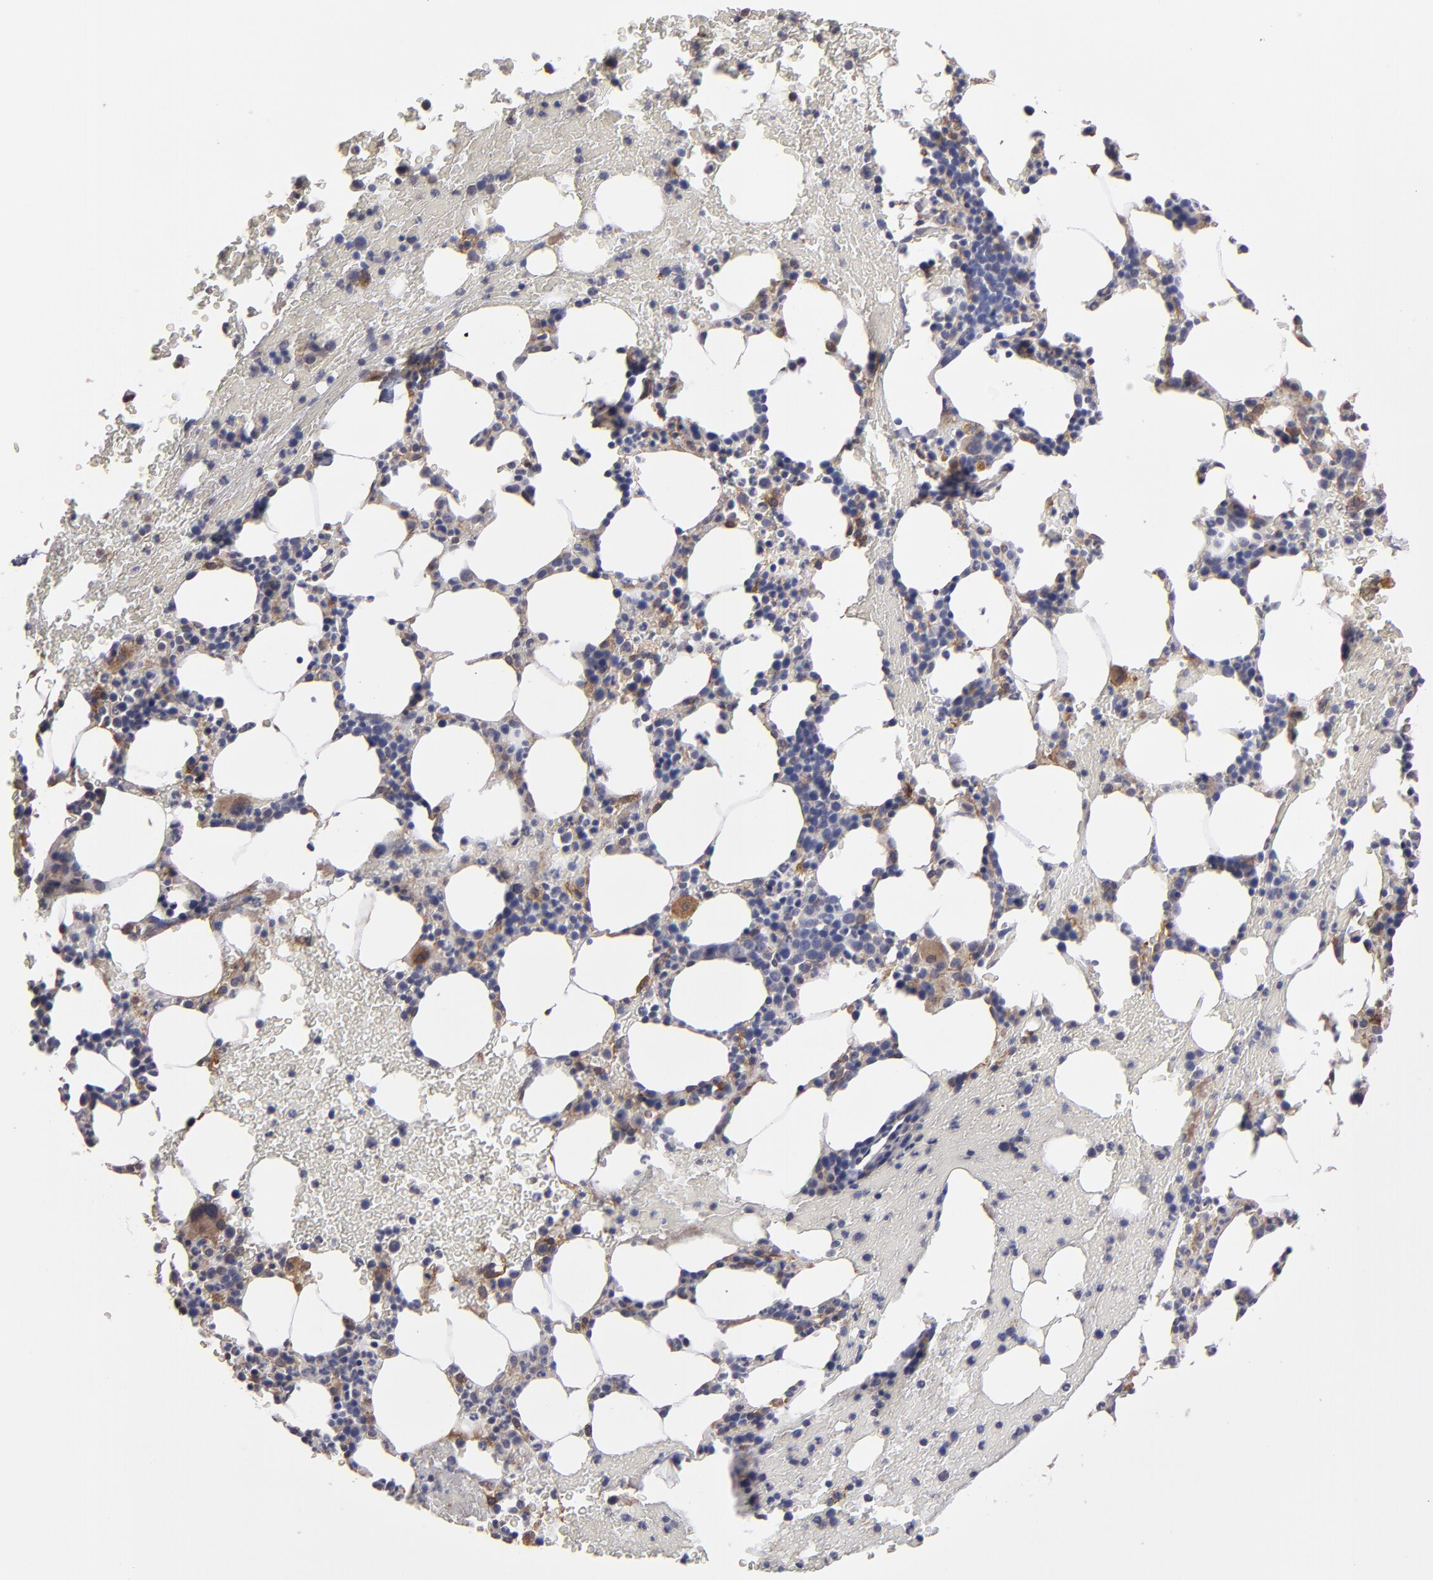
{"staining": {"intensity": "weak", "quantity": "<25%", "location": "cytoplasmic/membranous"}, "tissue": "bone marrow", "cell_type": "Hematopoietic cells", "image_type": "normal", "snomed": [{"axis": "morphology", "description": "Normal tissue, NOS"}, {"axis": "topography", "description": "Bone marrow"}], "caption": "Immunohistochemistry histopathology image of benign human bone marrow stained for a protein (brown), which reveals no staining in hematopoietic cells.", "gene": "ITGB5", "patient": {"sex": "female", "age": 84}}